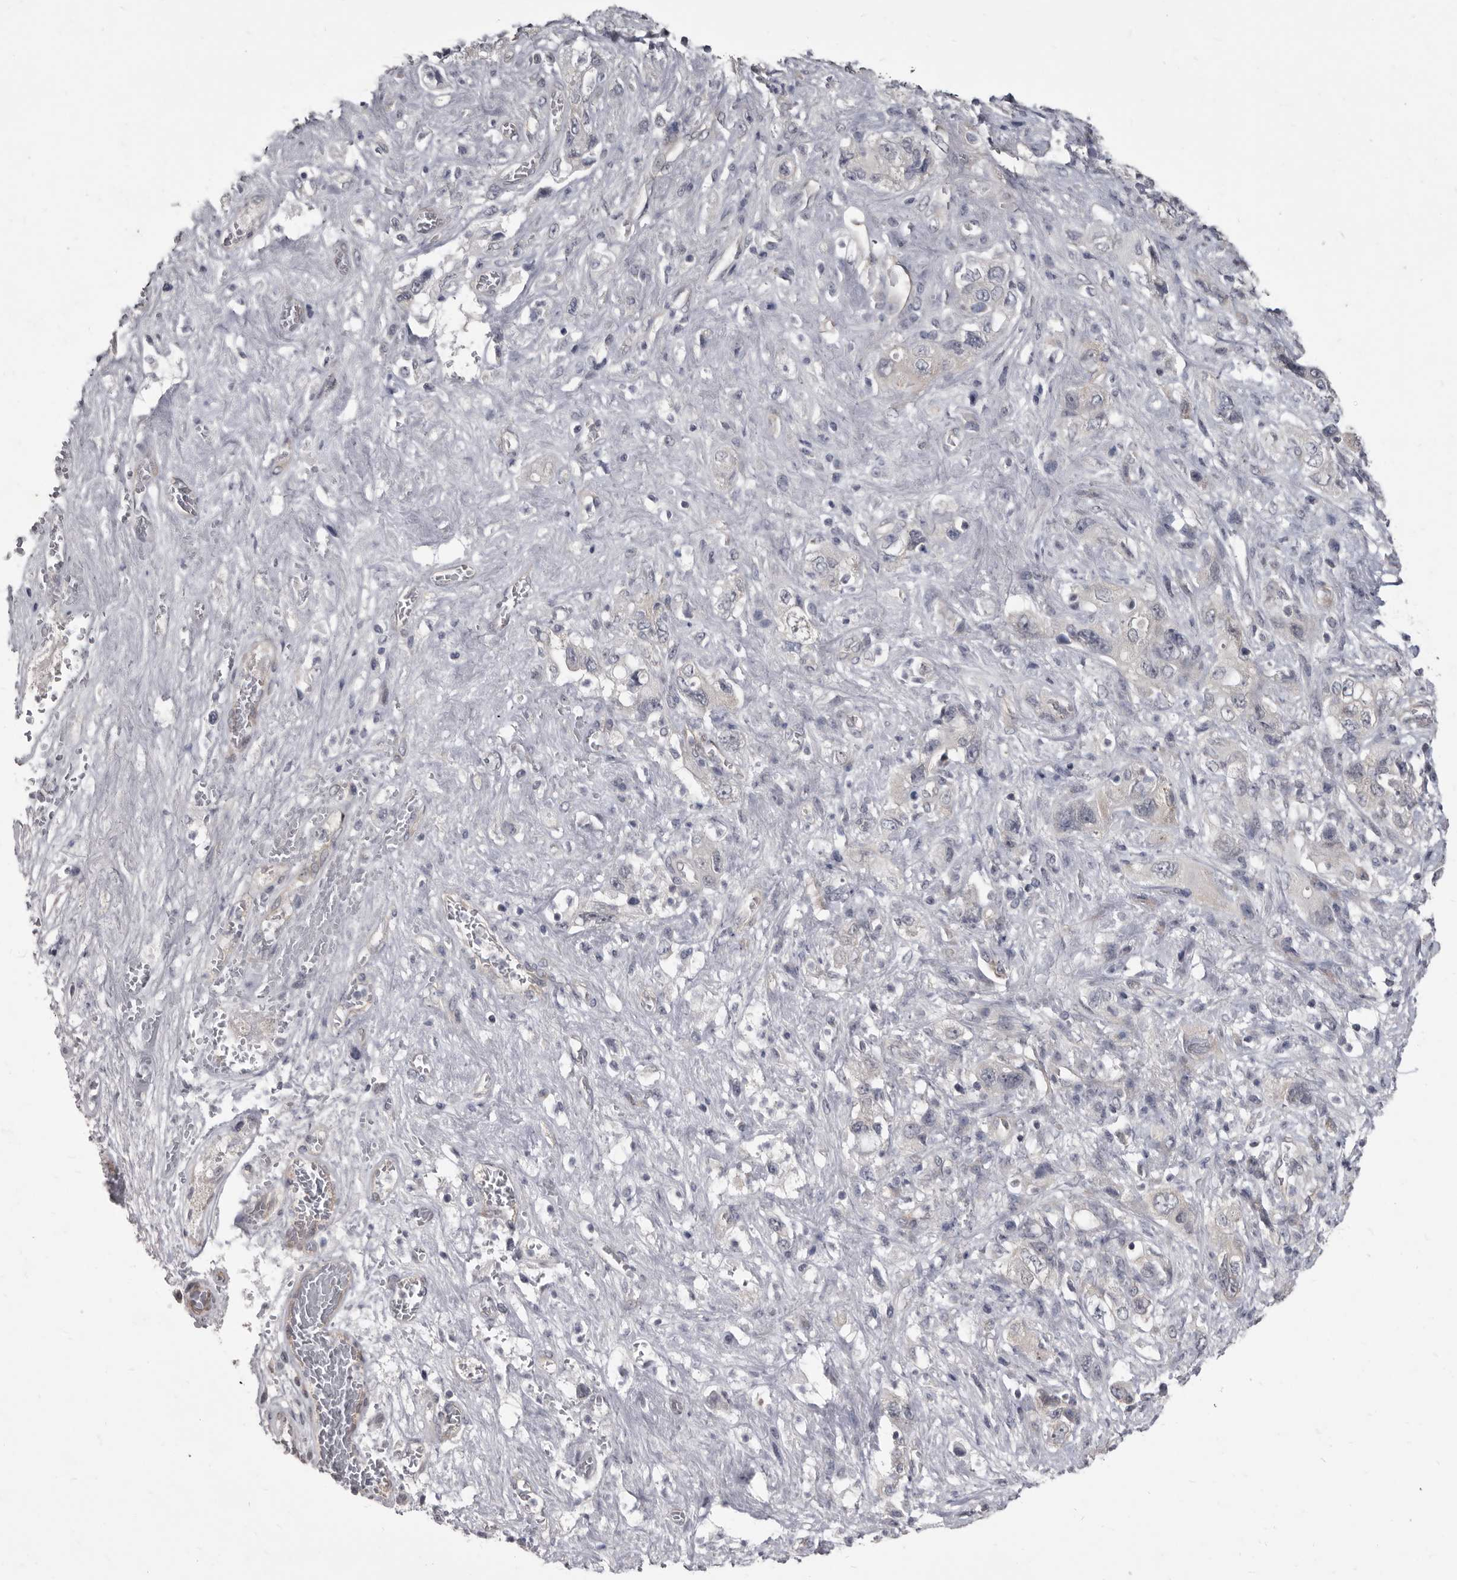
{"staining": {"intensity": "negative", "quantity": "none", "location": "none"}, "tissue": "pancreatic cancer", "cell_type": "Tumor cells", "image_type": "cancer", "snomed": [{"axis": "morphology", "description": "Adenocarcinoma, NOS"}, {"axis": "topography", "description": "Pancreas"}], "caption": "The immunohistochemistry micrograph has no significant staining in tumor cells of pancreatic cancer (adenocarcinoma) tissue. The staining was performed using DAB (3,3'-diaminobenzidine) to visualize the protein expression in brown, while the nuclei were stained in blue with hematoxylin (Magnification: 20x).", "gene": "GSK3B", "patient": {"sex": "female", "age": 73}}